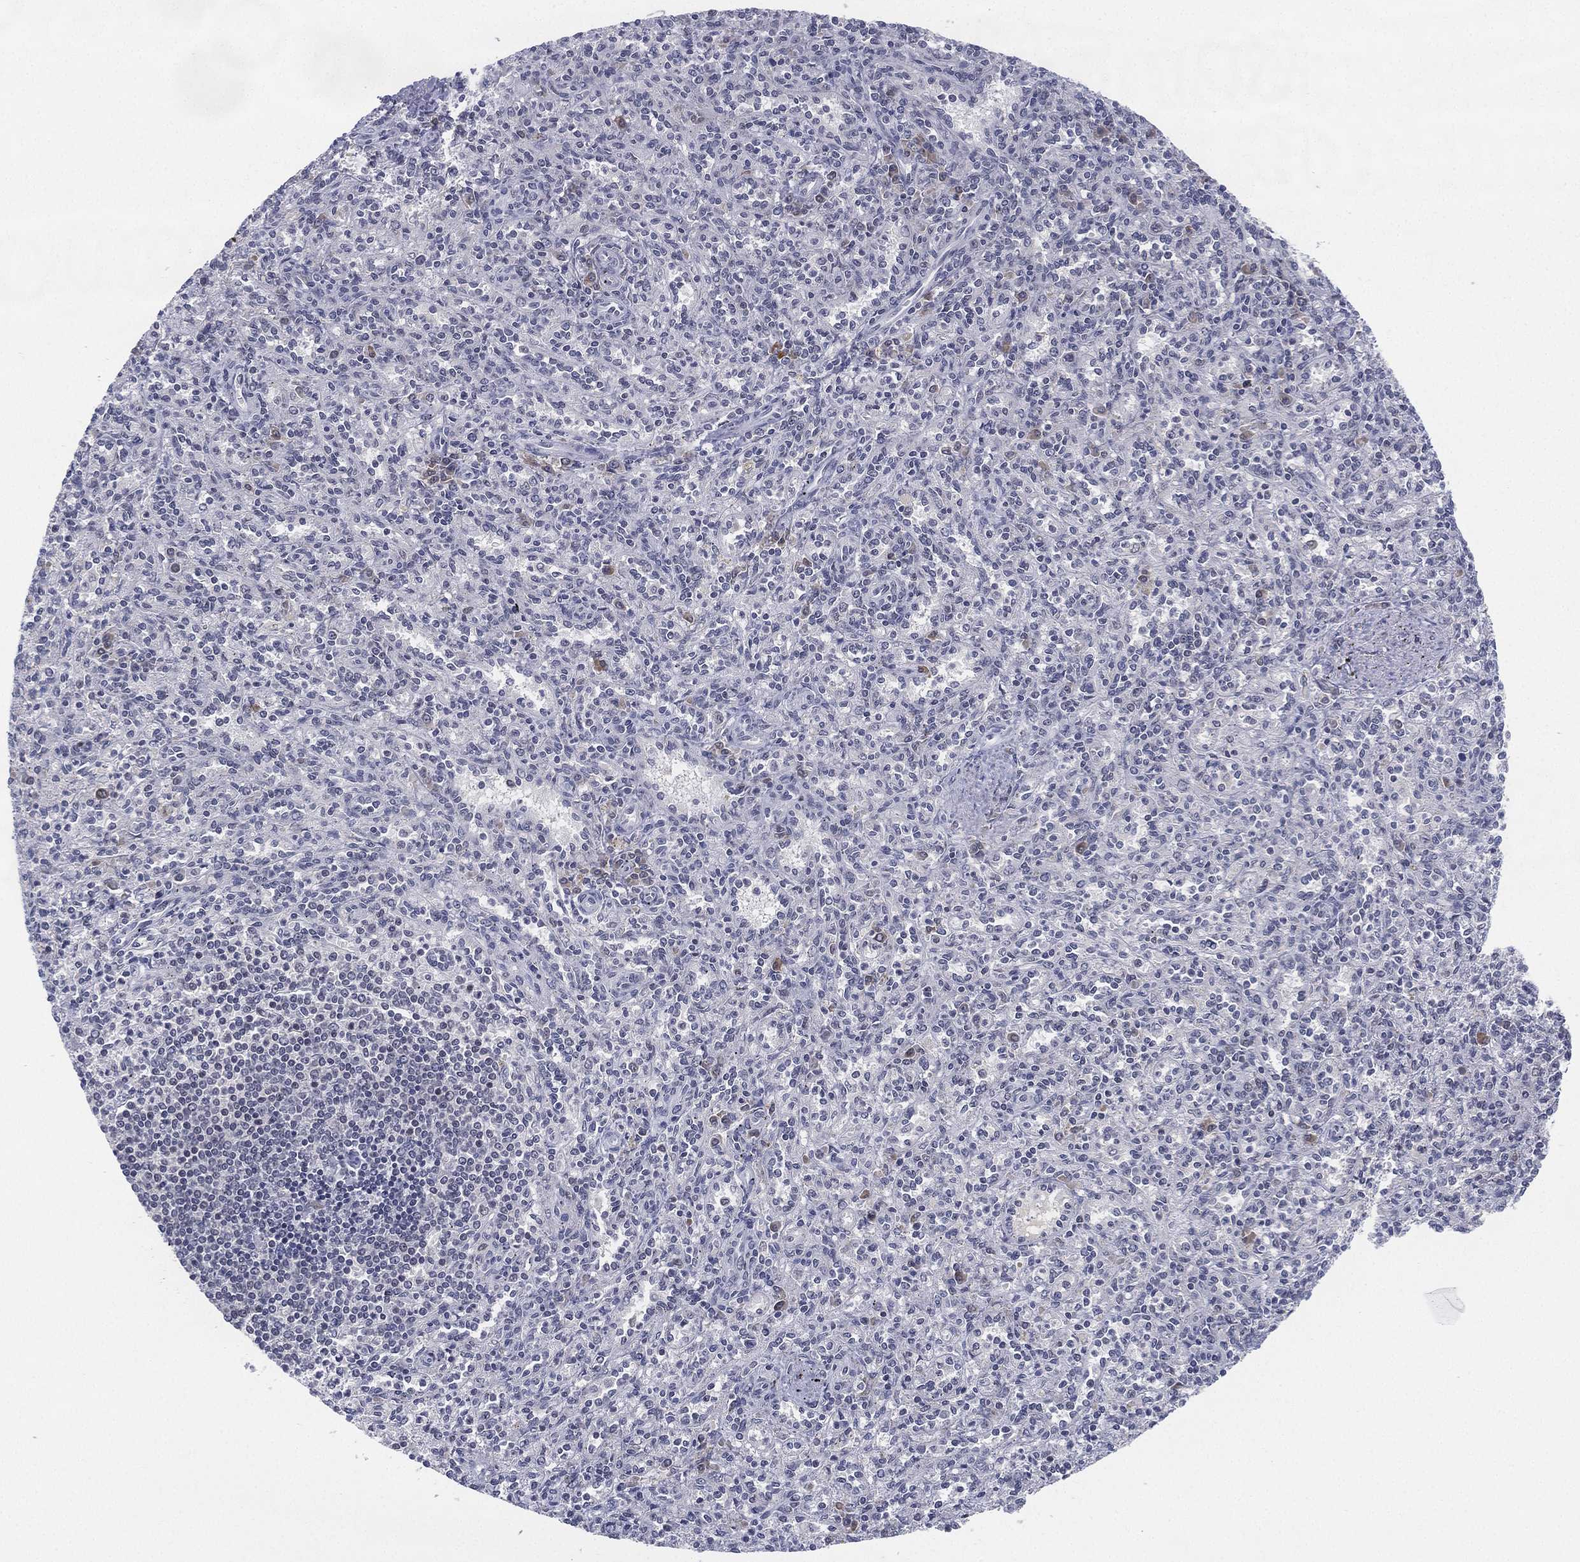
{"staining": {"intensity": "negative", "quantity": "none", "location": "none"}, "tissue": "spleen", "cell_type": "Cells in red pulp", "image_type": "normal", "snomed": [{"axis": "morphology", "description": "Normal tissue, NOS"}, {"axis": "topography", "description": "Spleen"}], "caption": "High magnification brightfield microscopy of unremarkable spleen stained with DAB (brown) and counterstained with hematoxylin (blue): cells in red pulp show no significant staining. Brightfield microscopy of immunohistochemistry (IHC) stained with DAB (brown) and hematoxylin (blue), captured at high magnification.", "gene": "MS4A8", "patient": {"sex": "male", "age": 69}}